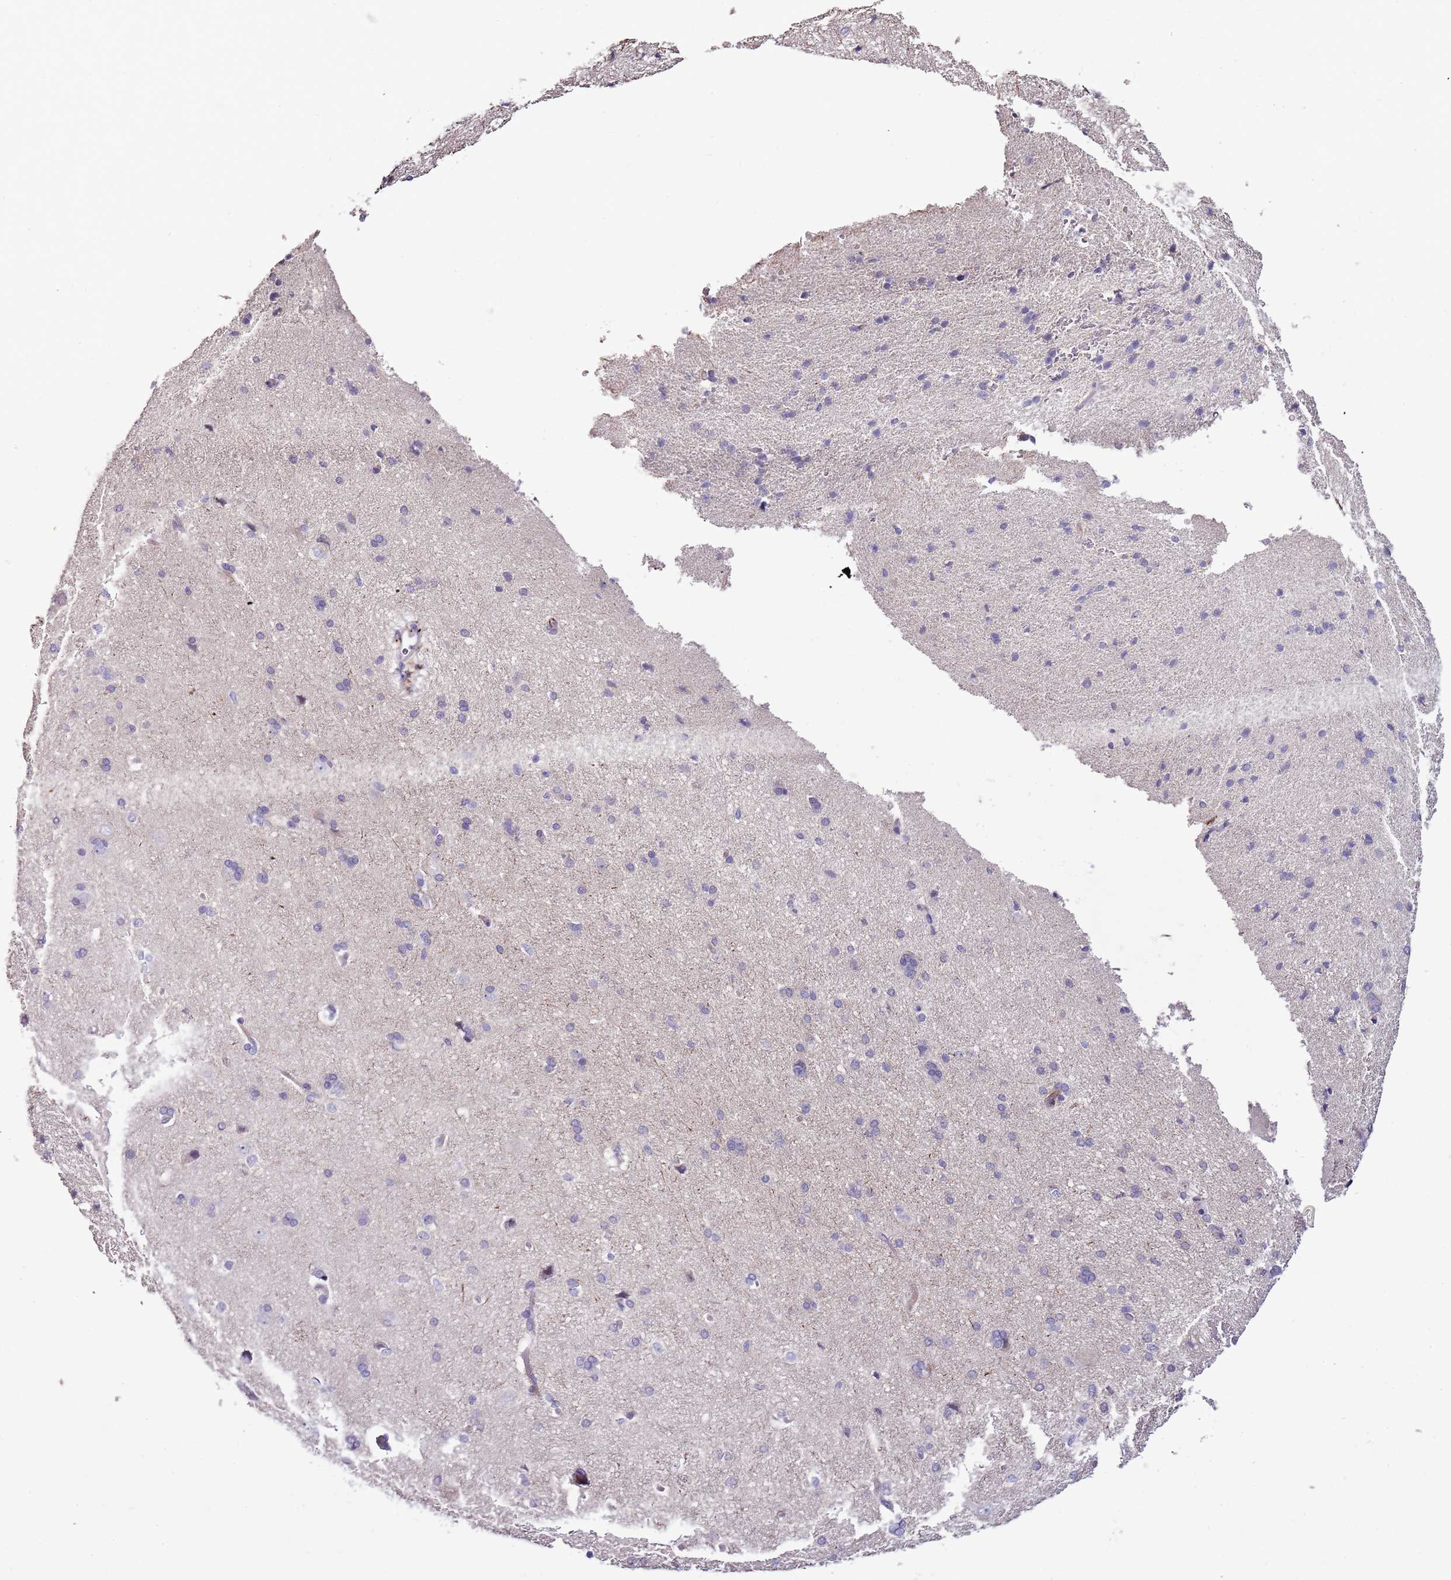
{"staining": {"intensity": "negative", "quantity": "none", "location": "none"}, "tissue": "cerebral cortex", "cell_type": "Endothelial cells", "image_type": "normal", "snomed": [{"axis": "morphology", "description": "Normal tissue, NOS"}, {"axis": "topography", "description": "Cerebral cortex"}], "caption": "Immunohistochemical staining of benign cerebral cortex reveals no significant expression in endothelial cells.", "gene": "NKX2", "patient": {"sex": "male", "age": 62}}